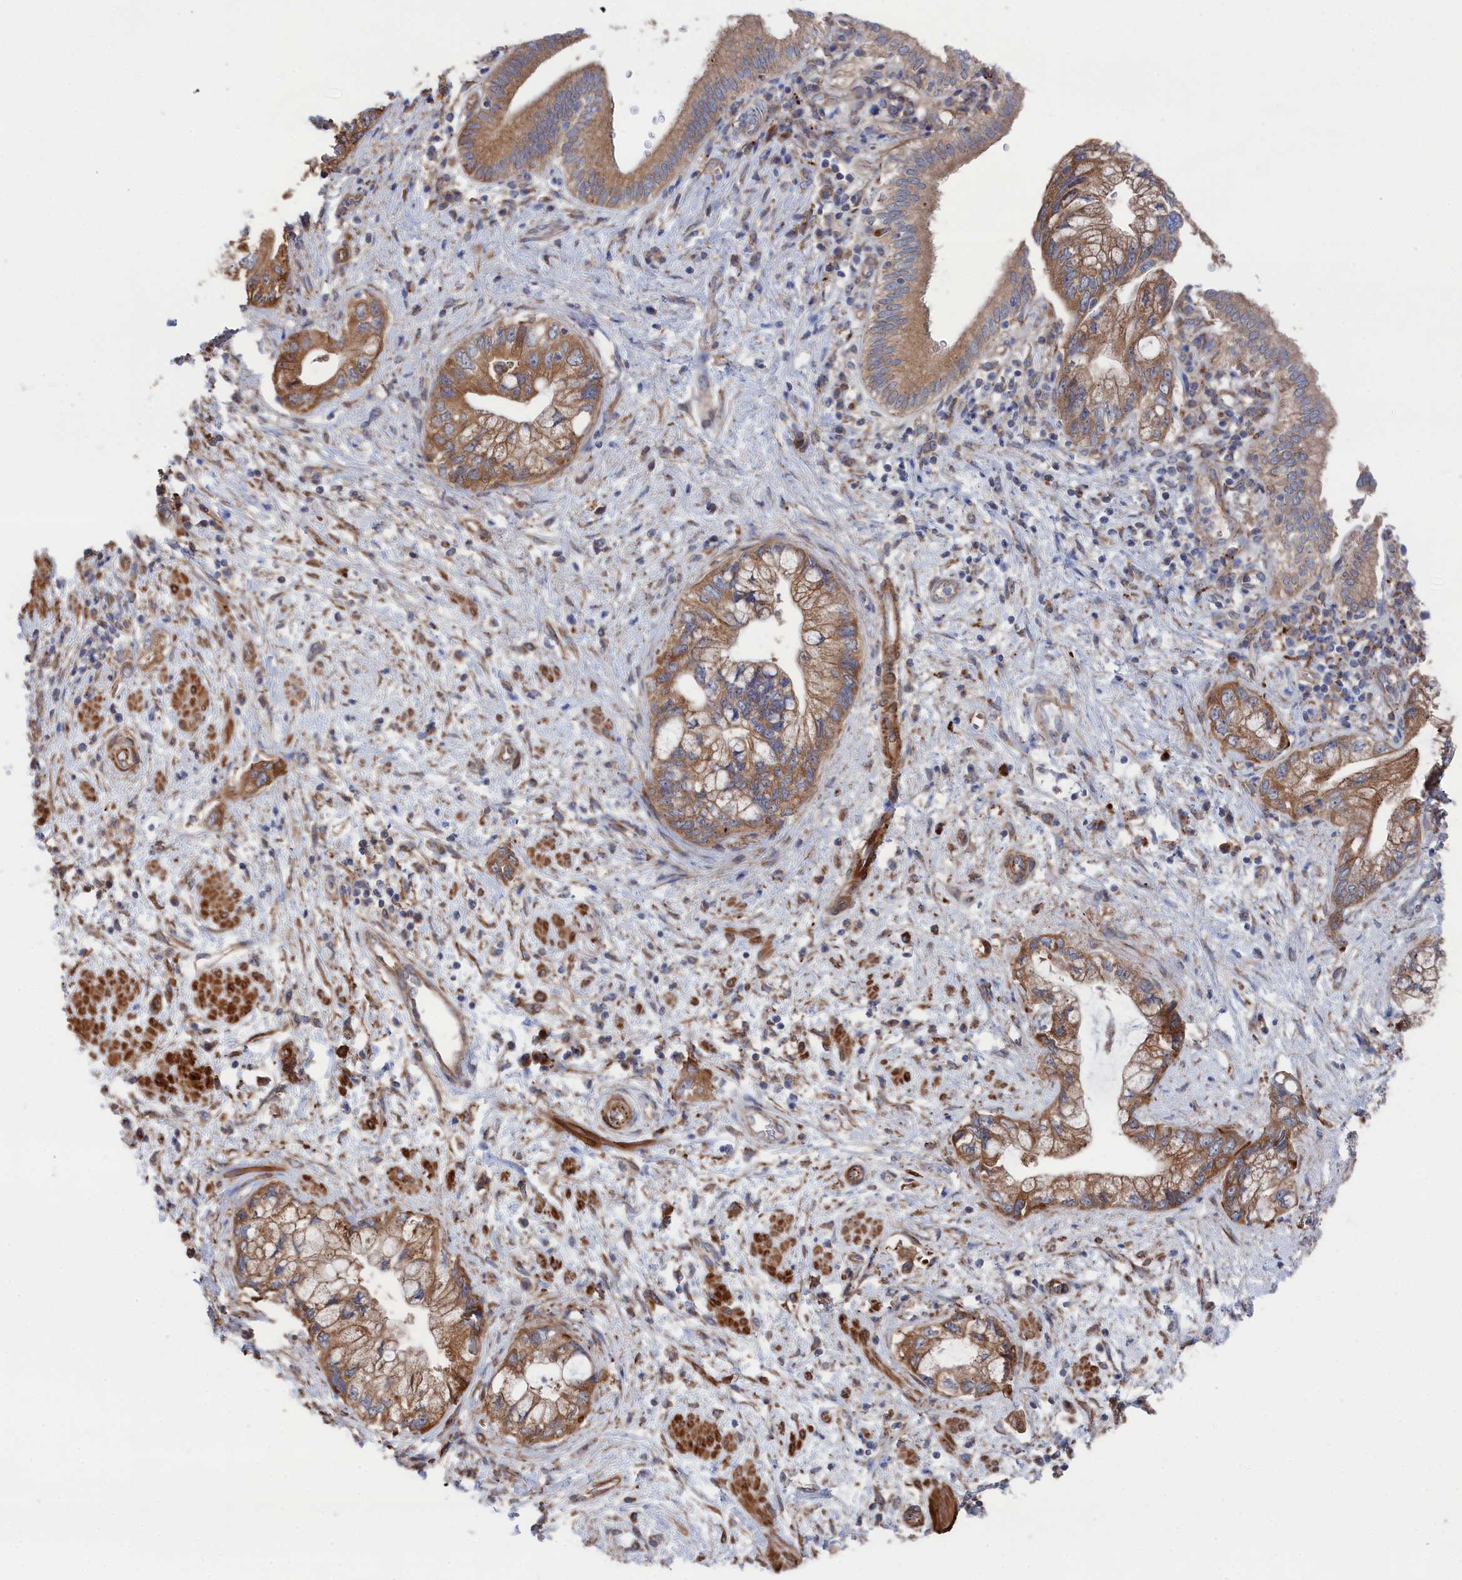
{"staining": {"intensity": "moderate", "quantity": ">75%", "location": "cytoplasmic/membranous"}, "tissue": "pancreatic cancer", "cell_type": "Tumor cells", "image_type": "cancer", "snomed": [{"axis": "morphology", "description": "Adenocarcinoma, NOS"}, {"axis": "topography", "description": "Pancreas"}], "caption": "A histopathology image of adenocarcinoma (pancreatic) stained for a protein shows moderate cytoplasmic/membranous brown staining in tumor cells. (DAB = brown stain, brightfield microscopy at high magnification).", "gene": "FILIP1L", "patient": {"sex": "female", "age": 73}}